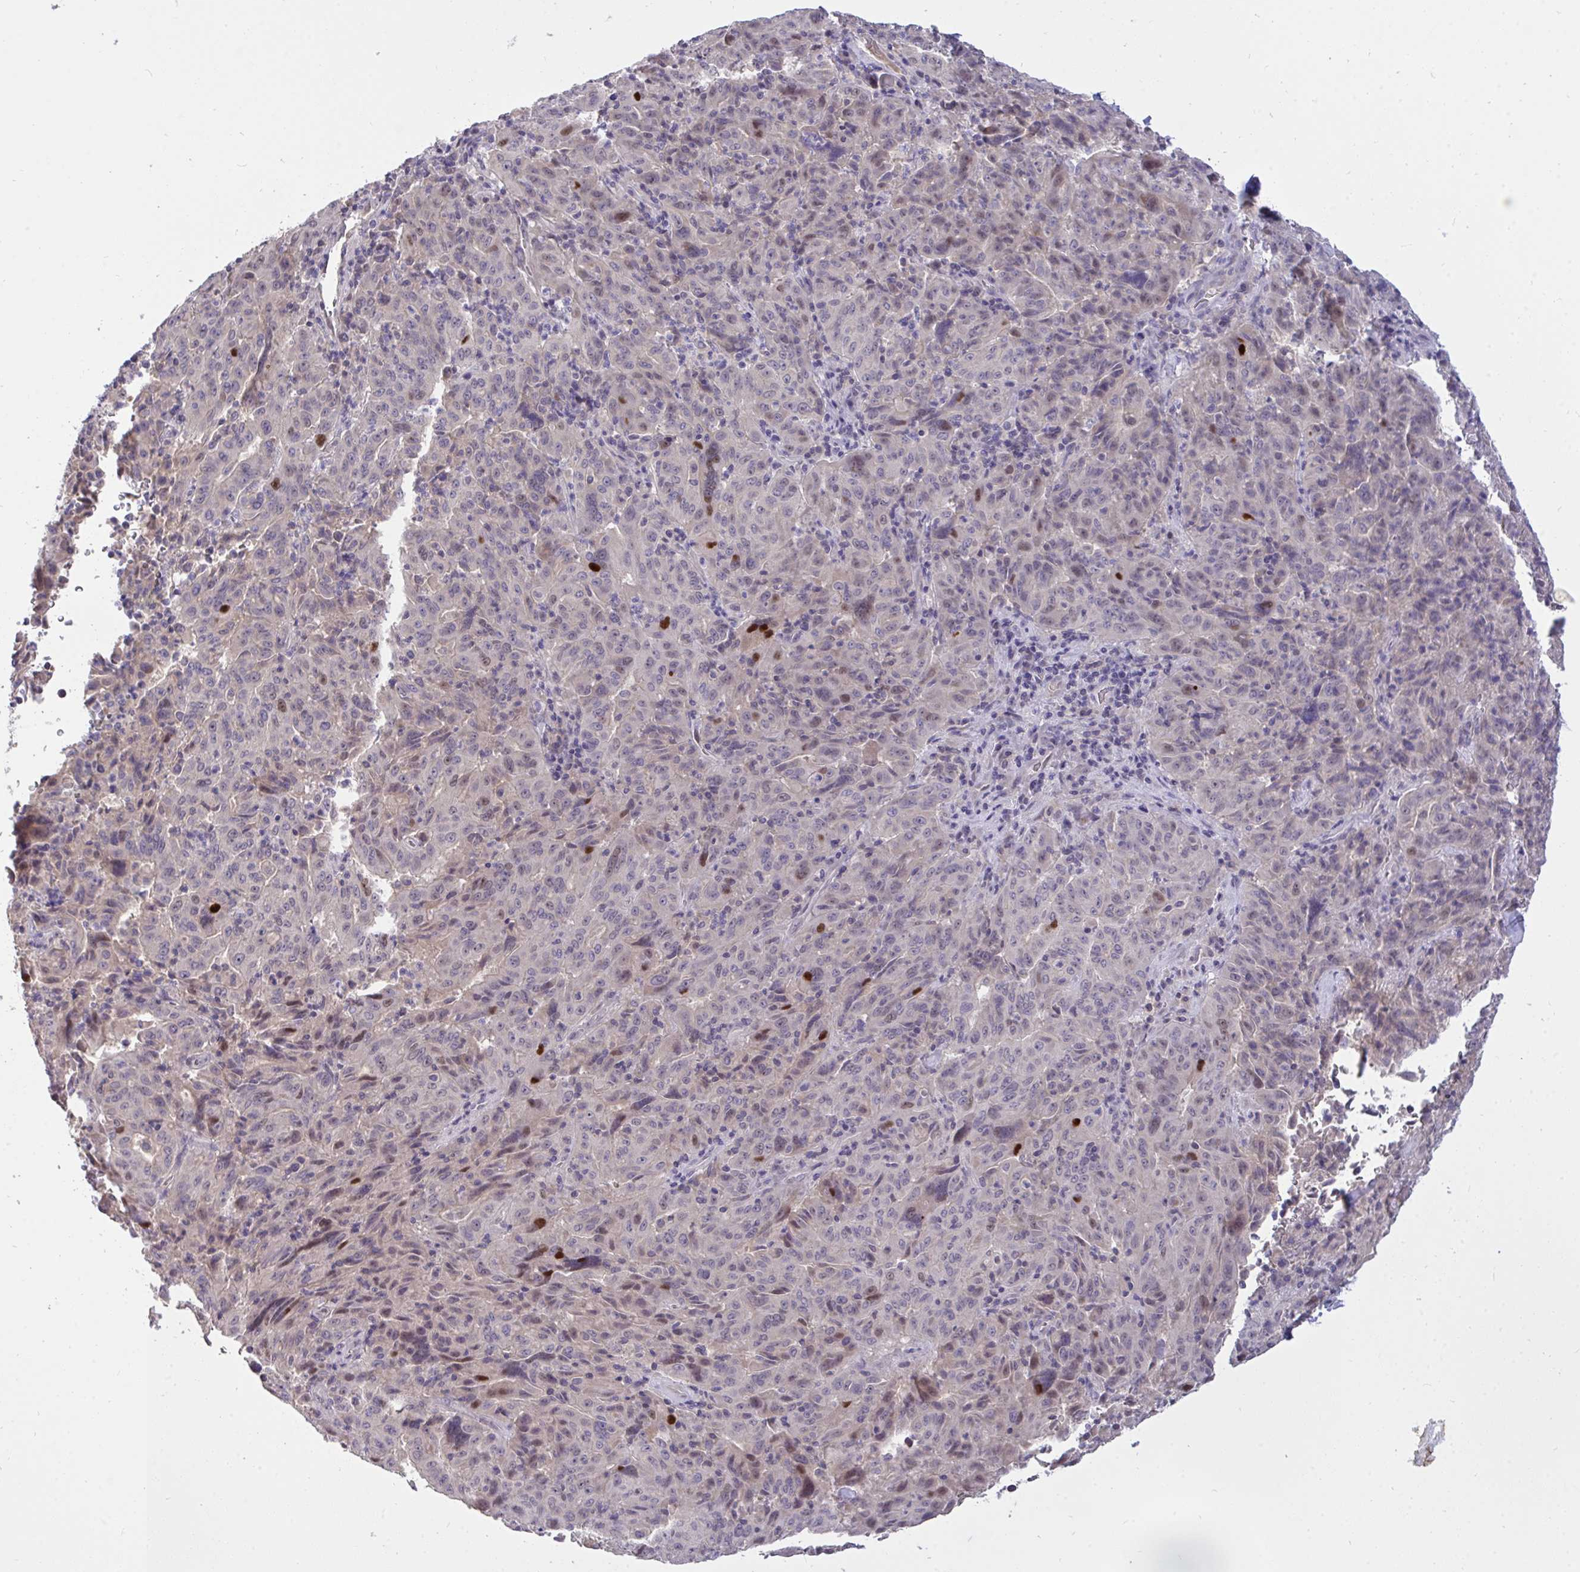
{"staining": {"intensity": "strong", "quantity": "<25%", "location": "nuclear"}, "tissue": "pancreatic cancer", "cell_type": "Tumor cells", "image_type": "cancer", "snomed": [{"axis": "morphology", "description": "Adenocarcinoma, NOS"}, {"axis": "topography", "description": "Pancreas"}], "caption": "An image showing strong nuclear staining in approximately <25% of tumor cells in pancreatic cancer (adenocarcinoma), as visualized by brown immunohistochemical staining.", "gene": "C19orf54", "patient": {"sex": "male", "age": 63}}